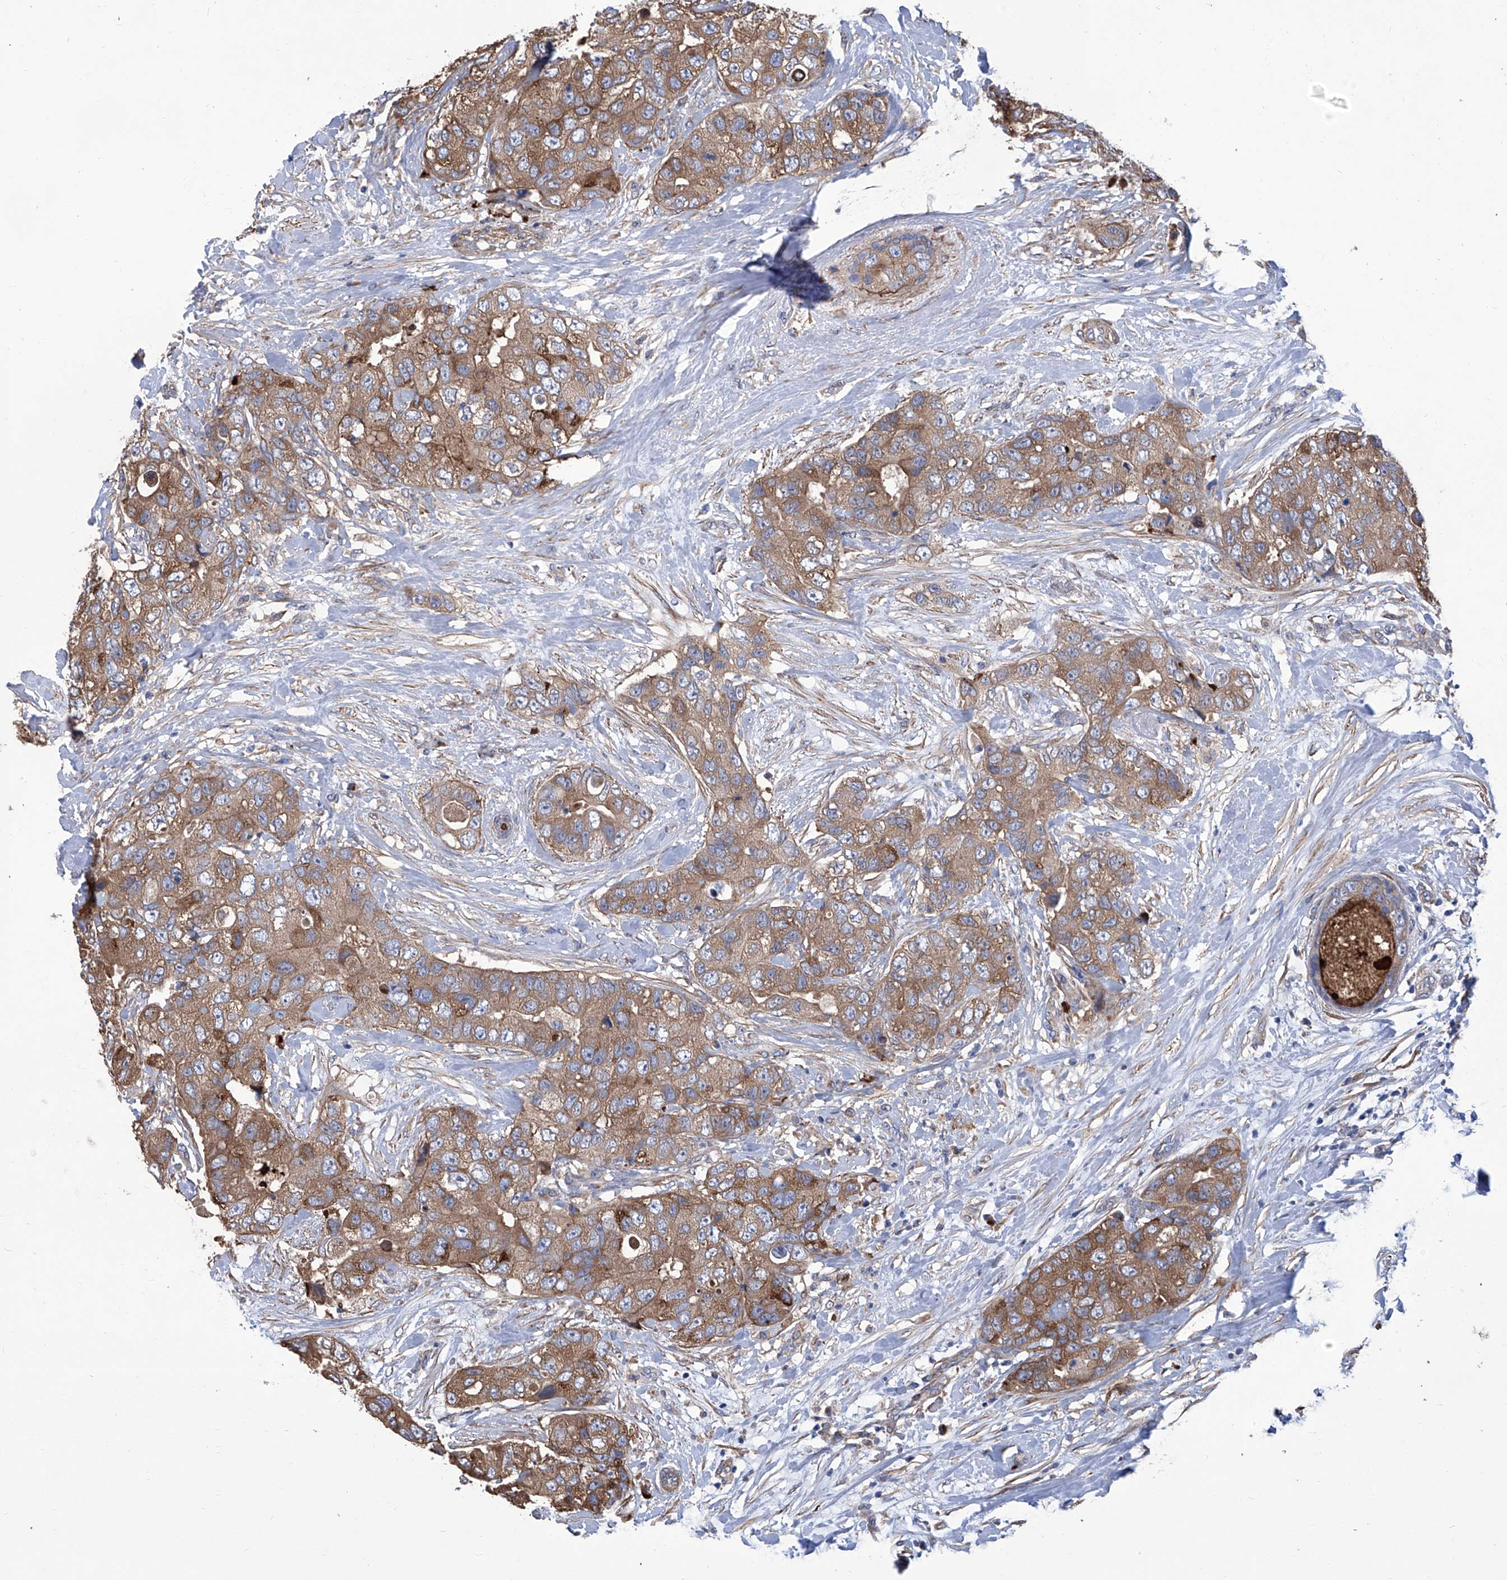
{"staining": {"intensity": "moderate", "quantity": ">75%", "location": "cytoplasmic/membranous"}, "tissue": "breast cancer", "cell_type": "Tumor cells", "image_type": "cancer", "snomed": [{"axis": "morphology", "description": "Duct carcinoma"}, {"axis": "topography", "description": "Breast"}], "caption": "Breast intraductal carcinoma stained with a protein marker demonstrates moderate staining in tumor cells.", "gene": "SMS", "patient": {"sex": "female", "age": 62}}